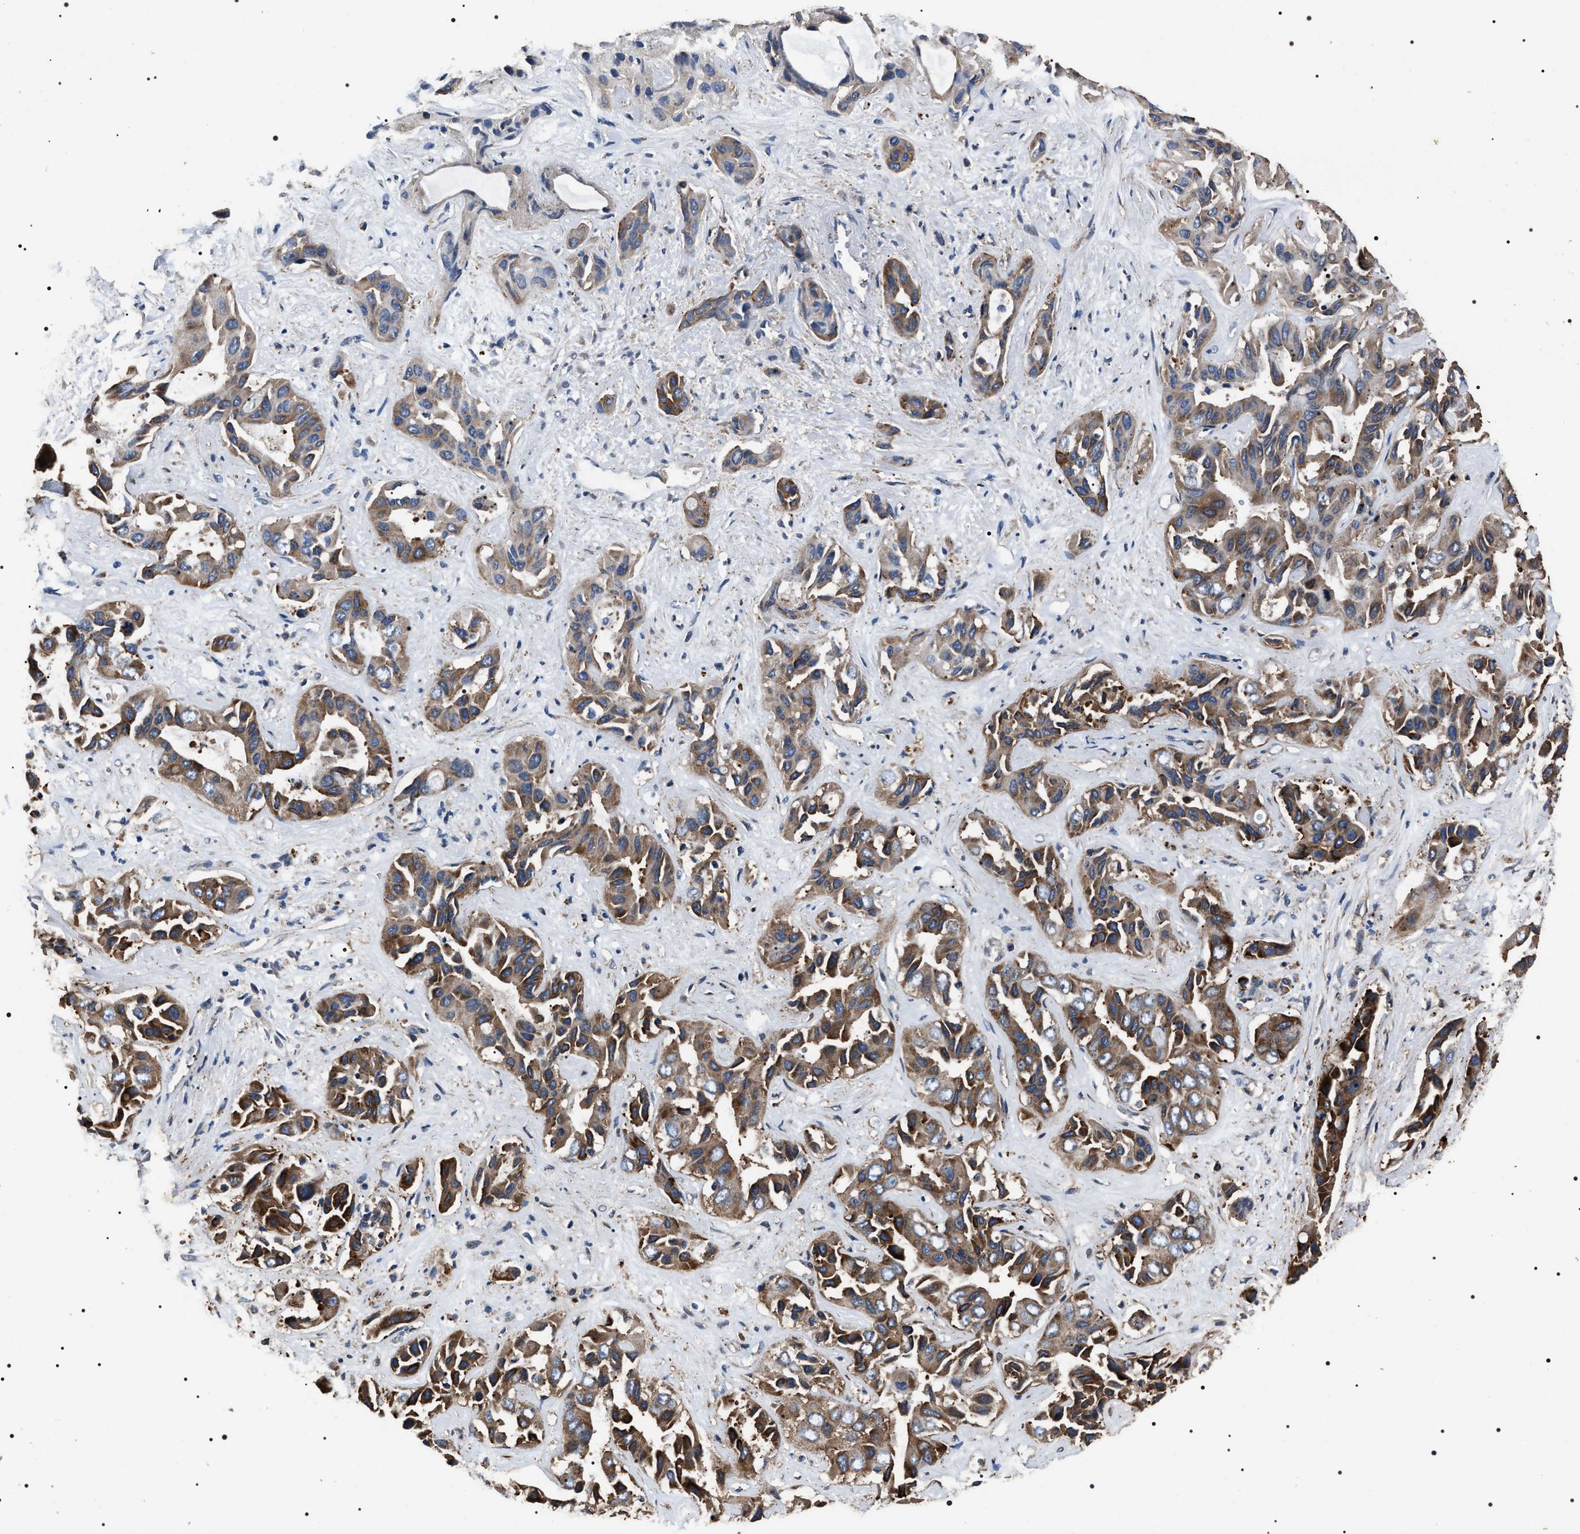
{"staining": {"intensity": "moderate", "quantity": ">75%", "location": "cytoplasmic/membranous"}, "tissue": "liver cancer", "cell_type": "Tumor cells", "image_type": "cancer", "snomed": [{"axis": "morphology", "description": "Cholangiocarcinoma"}, {"axis": "topography", "description": "Liver"}], "caption": "Immunohistochemical staining of liver cancer displays medium levels of moderate cytoplasmic/membranous protein positivity in approximately >75% of tumor cells.", "gene": "HSCB", "patient": {"sex": "female", "age": 52}}